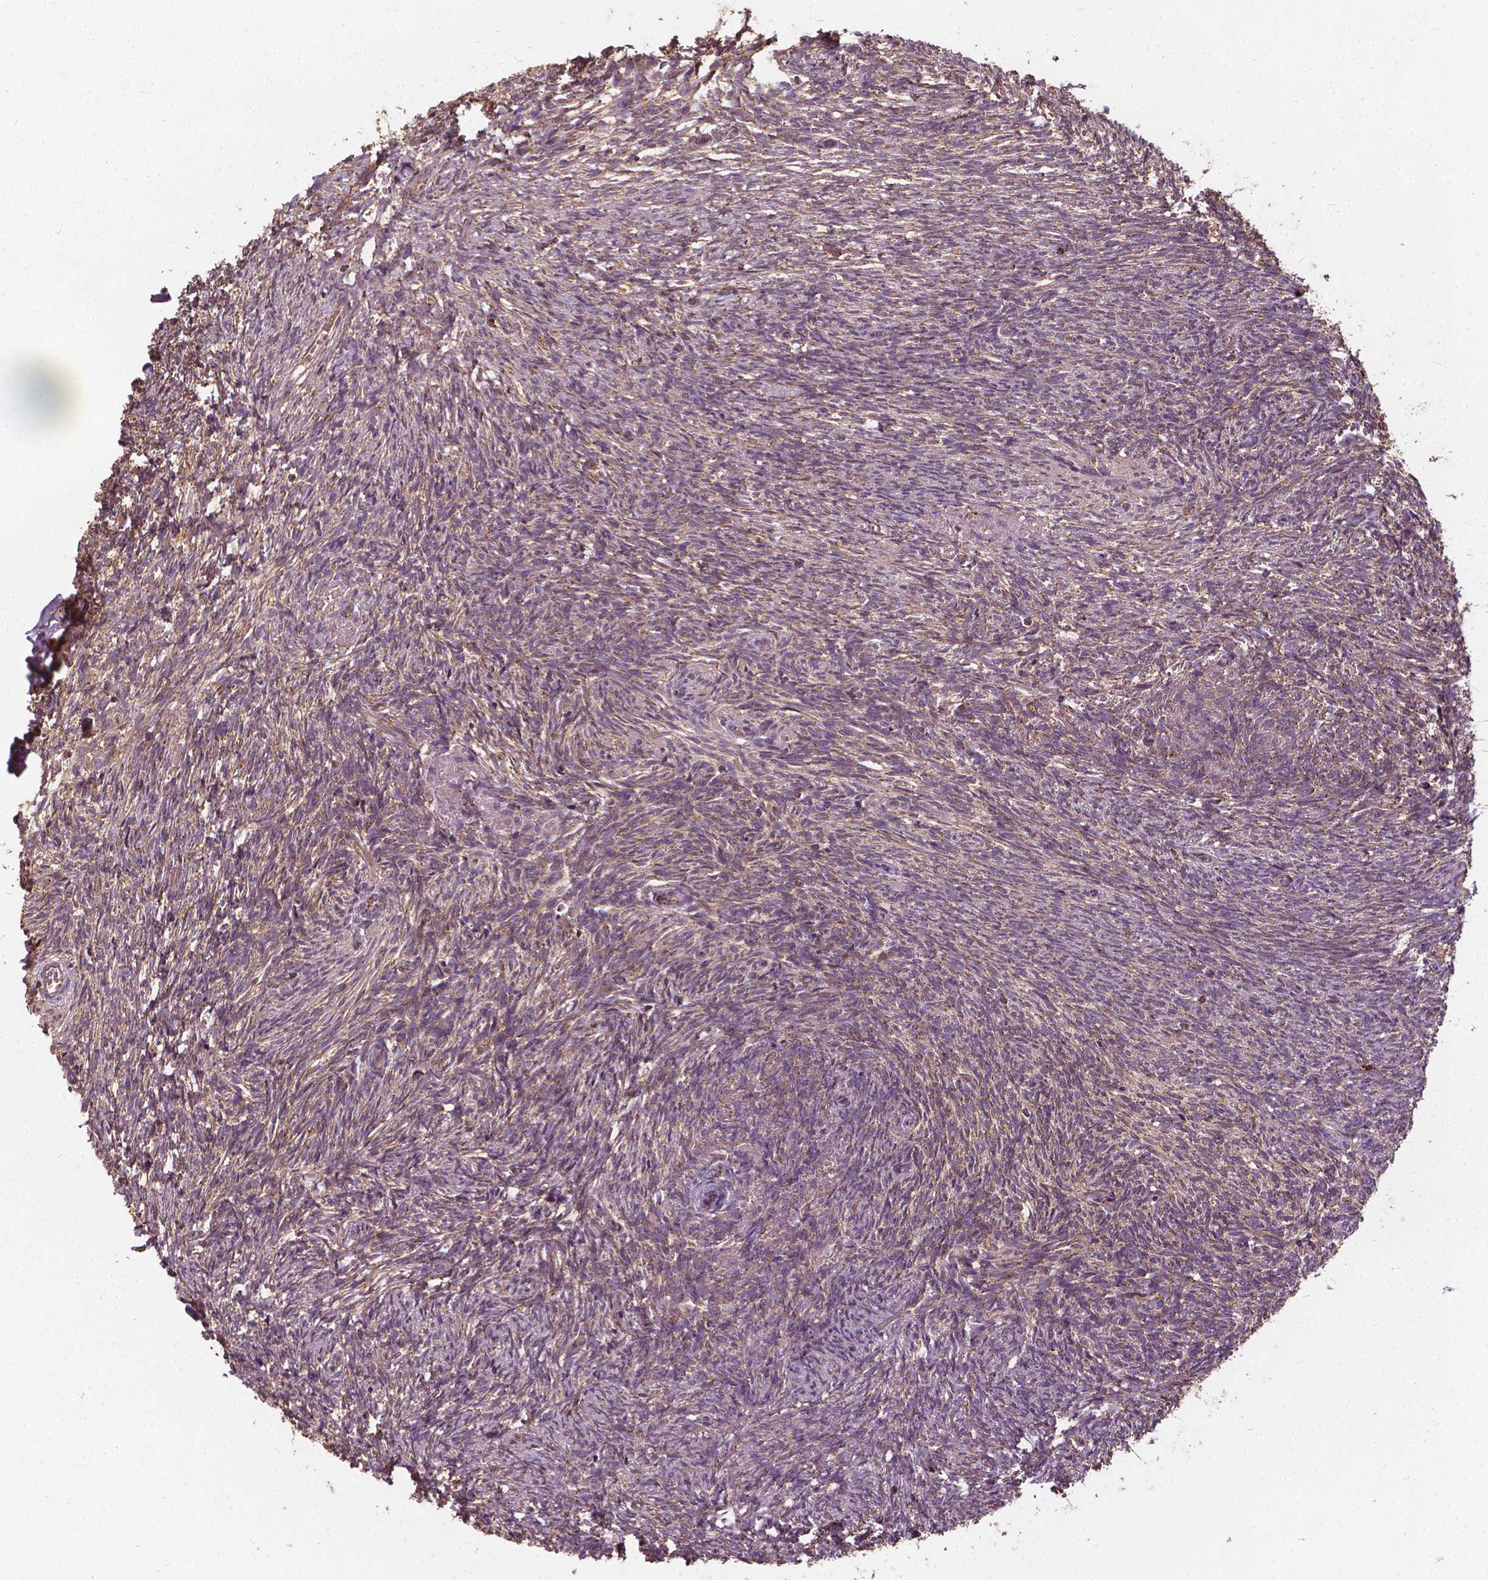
{"staining": {"intensity": "strong", "quantity": ">75%", "location": "cytoplasmic/membranous"}, "tissue": "ovary", "cell_type": "Follicle cells", "image_type": "normal", "snomed": [{"axis": "morphology", "description": "Normal tissue, NOS"}, {"axis": "topography", "description": "Ovary"}], "caption": "Human ovary stained with a protein marker reveals strong staining in follicle cells.", "gene": "UBXN2A", "patient": {"sex": "female", "age": 46}}